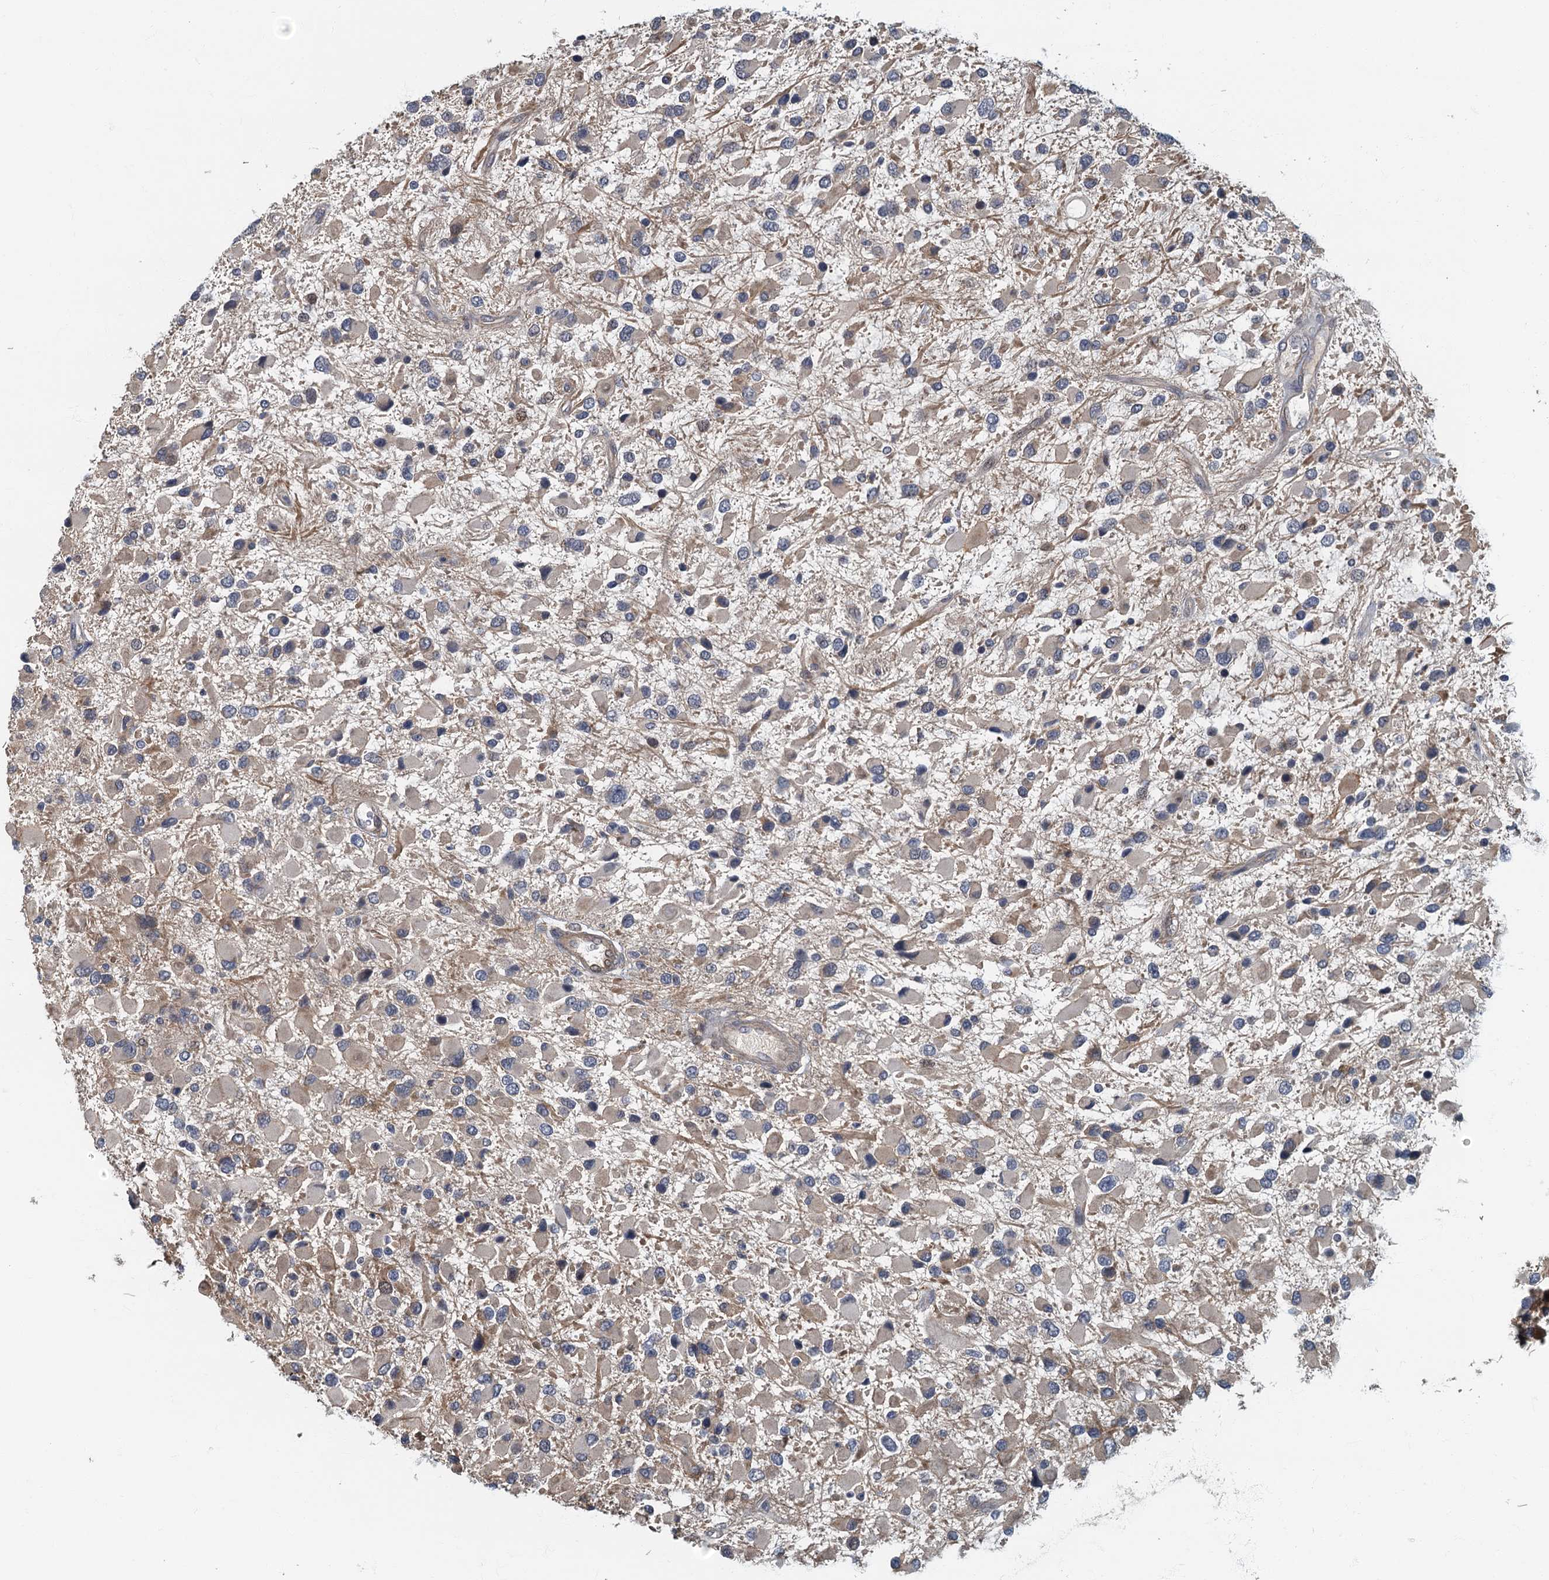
{"staining": {"intensity": "weak", "quantity": "<25%", "location": "cytoplasmic/membranous"}, "tissue": "glioma", "cell_type": "Tumor cells", "image_type": "cancer", "snomed": [{"axis": "morphology", "description": "Glioma, malignant, High grade"}, {"axis": "topography", "description": "Brain"}], "caption": "Tumor cells are negative for brown protein staining in glioma. (DAB immunohistochemistry (IHC) with hematoxylin counter stain).", "gene": "CKAP2L", "patient": {"sex": "male", "age": 53}}